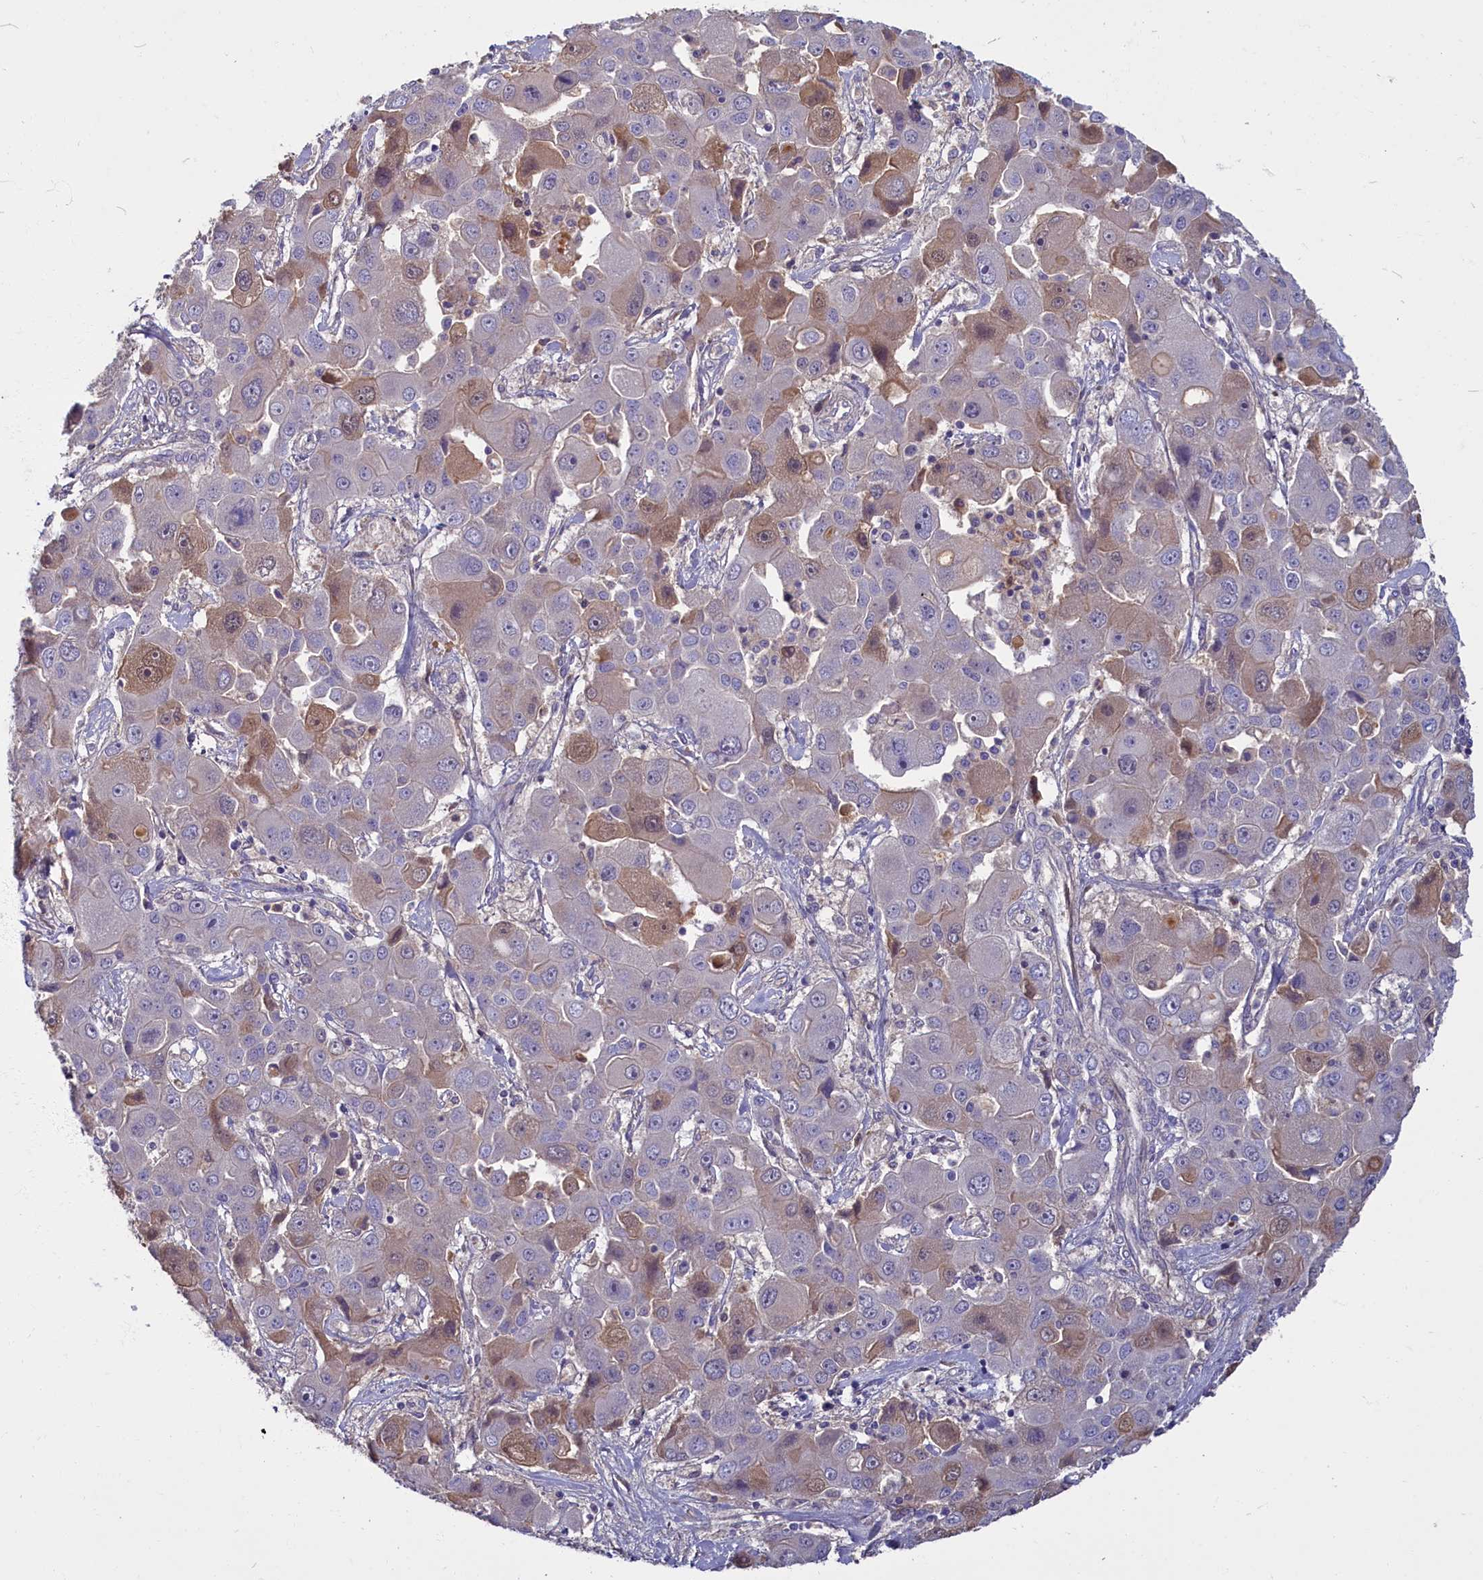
{"staining": {"intensity": "weak", "quantity": "<25%", "location": "cytoplasmic/membranous"}, "tissue": "liver cancer", "cell_type": "Tumor cells", "image_type": "cancer", "snomed": [{"axis": "morphology", "description": "Cholangiocarcinoma"}, {"axis": "topography", "description": "Liver"}], "caption": "Tumor cells show no significant expression in liver cancer (cholangiocarcinoma).", "gene": "SV2C", "patient": {"sex": "male", "age": 67}}